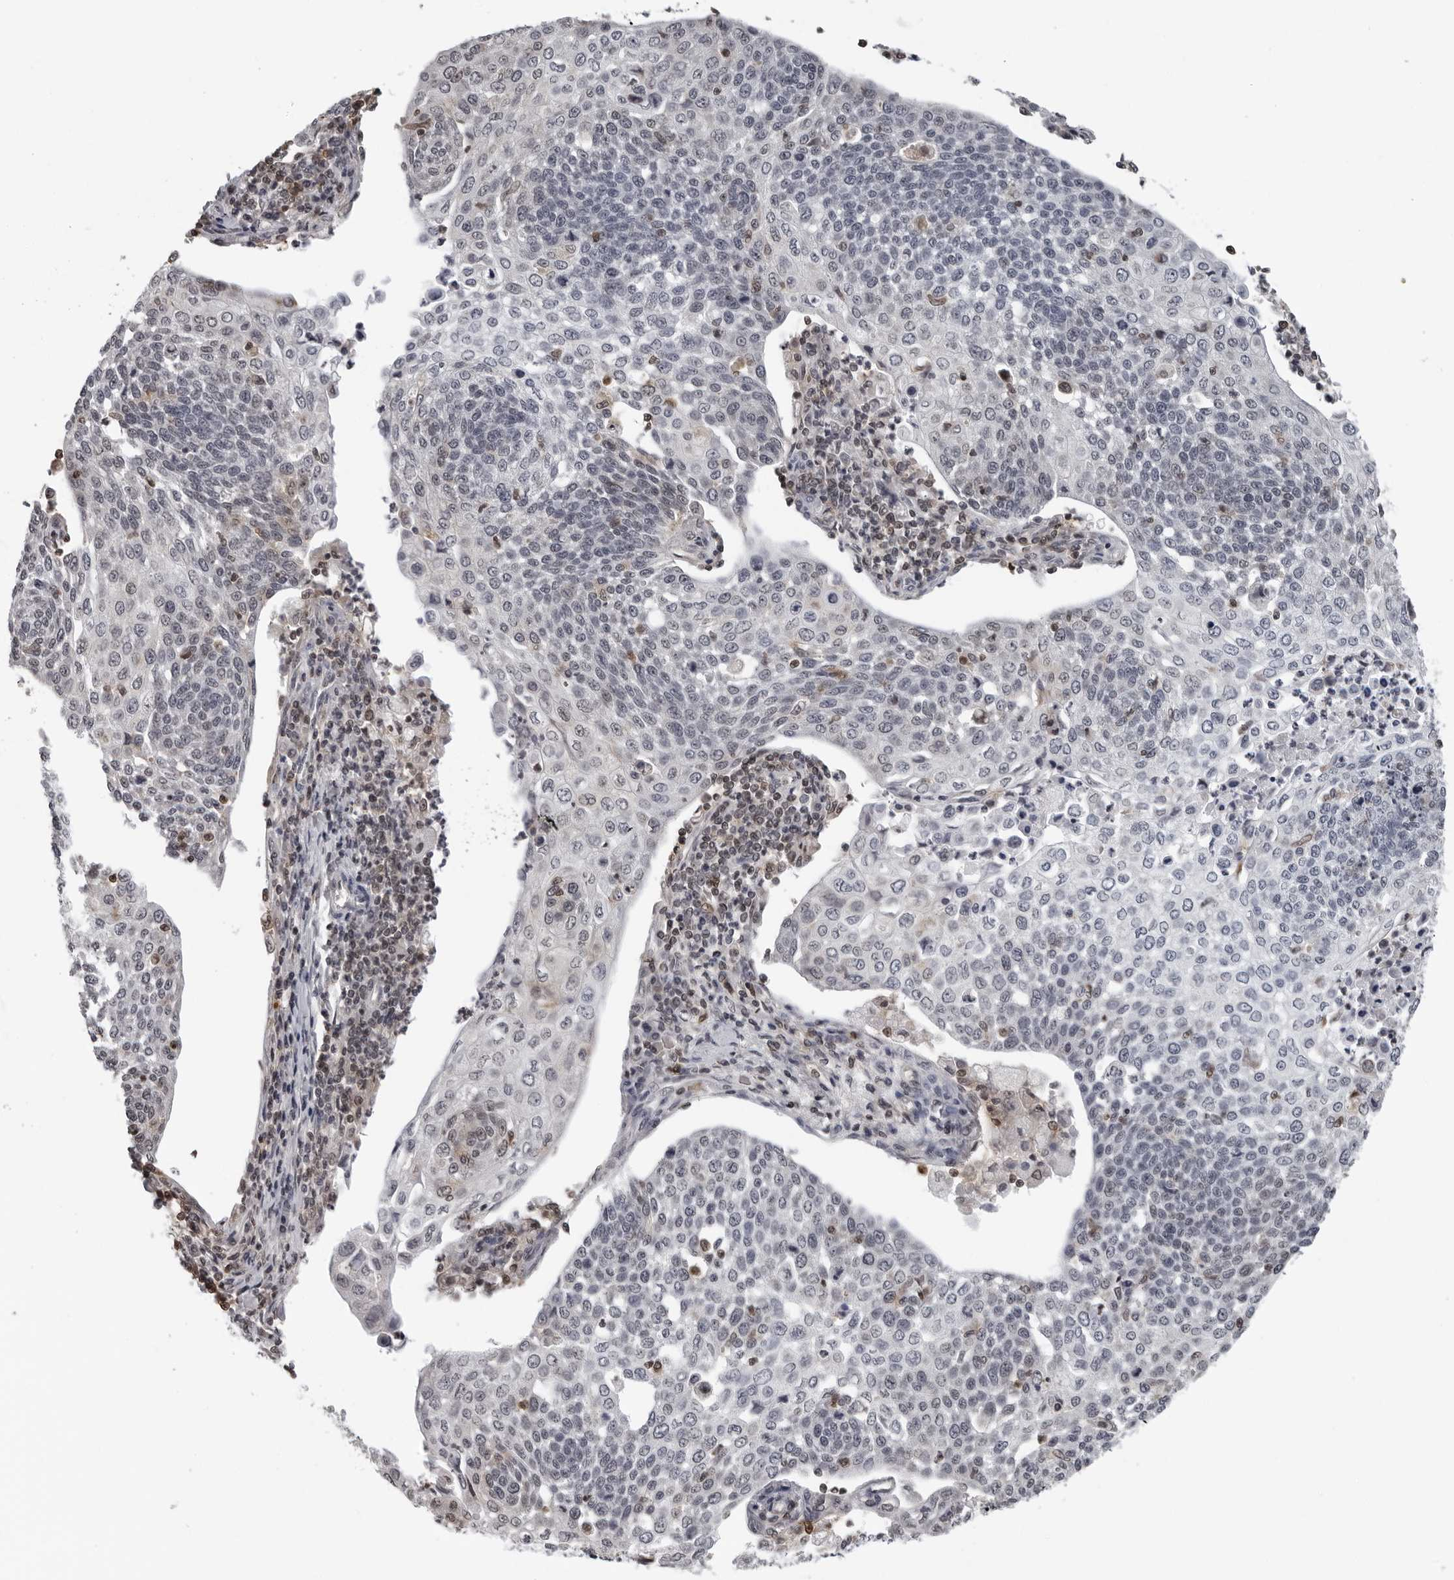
{"staining": {"intensity": "negative", "quantity": "none", "location": "none"}, "tissue": "cervical cancer", "cell_type": "Tumor cells", "image_type": "cancer", "snomed": [{"axis": "morphology", "description": "Squamous cell carcinoma, NOS"}, {"axis": "topography", "description": "Cervix"}], "caption": "A photomicrograph of cervical squamous cell carcinoma stained for a protein displays no brown staining in tumor cells. (DAB immunohistochemistry (IHC) visualized using brightfield microscopy, high magnification).", "gene": "HSPH1", "patient": {"sex": "female", "age": 34}}